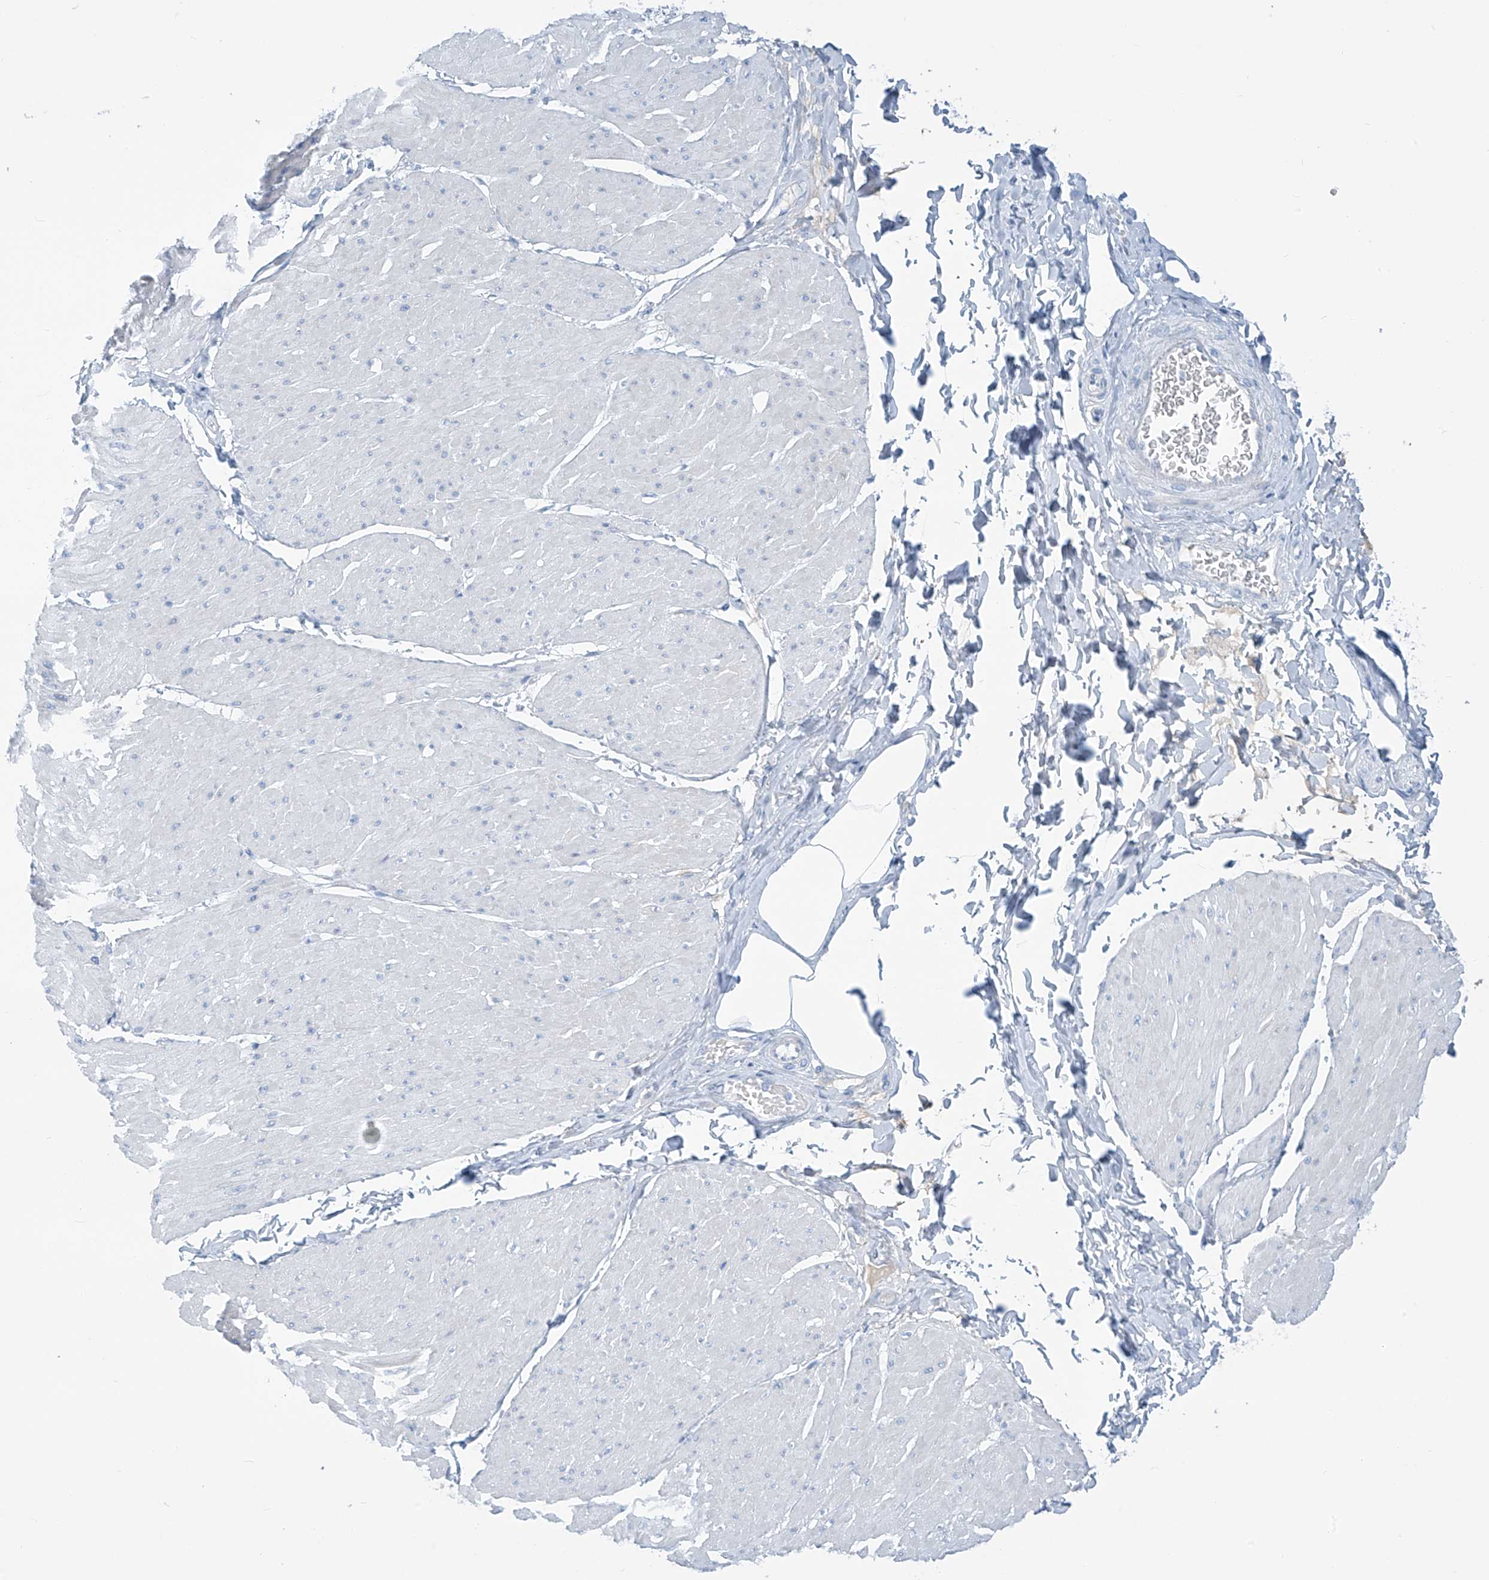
{"staining": {"intensity": "negative", "quantity": "none", "location": "none"}, "tissue": "smooth muscle", "cell_type": "Smooth muscle cells", "image_type": "normal", "snomed": [{"axis": "morphology", "description": "Urothelial carcinoma, High grade"}, {"axis": "topography", "description": "Urinary bladder"}], "caption": "Immunohistochemistry (IHC) photomicrograph of benign smooth muscle stained for a protein (brown), which exhibits no positivity in smooth muscle cells.", "gene": "SGO2", "patient": {"sex": "male", "age": 46}}